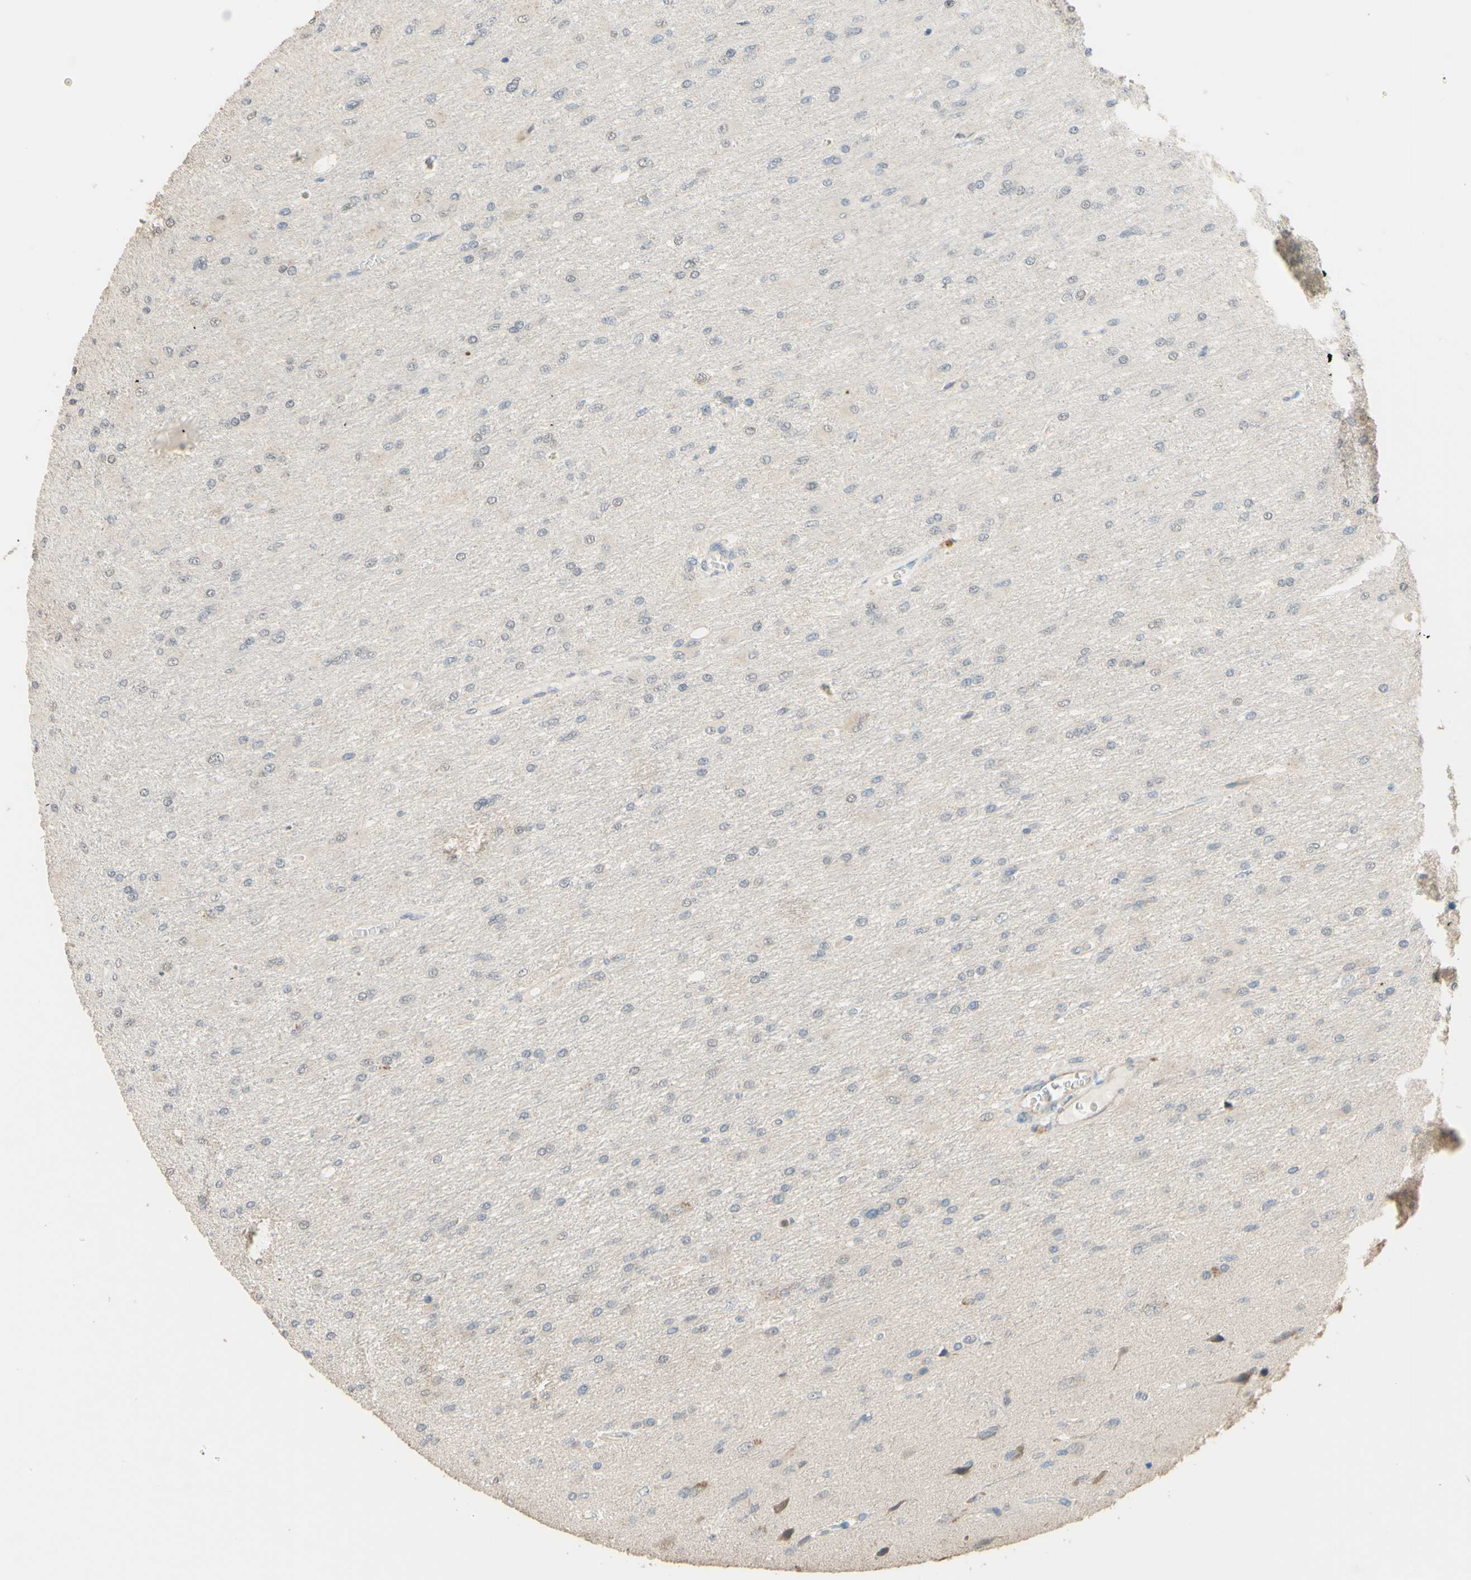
{"staining": {"intensity": "negative", "quantity": "none", "location": "none"}, "tissue": "glioma", "cell_type": "Tumor cells", "image_type": "cancer", "snomed": [{"axis": "morphology", "description": "Glioma, malignant, High grade"}, {"axis": "topography", "description": "Cerebral cortex"}], "caption": "Image shows no significant protein positivity in tumor cells of malignant glioma (high-grade). (DAB IHC with hematoxylin counter stain).", "gene": "SMIM19", "patient": {"sex": "female", "age": 36}}